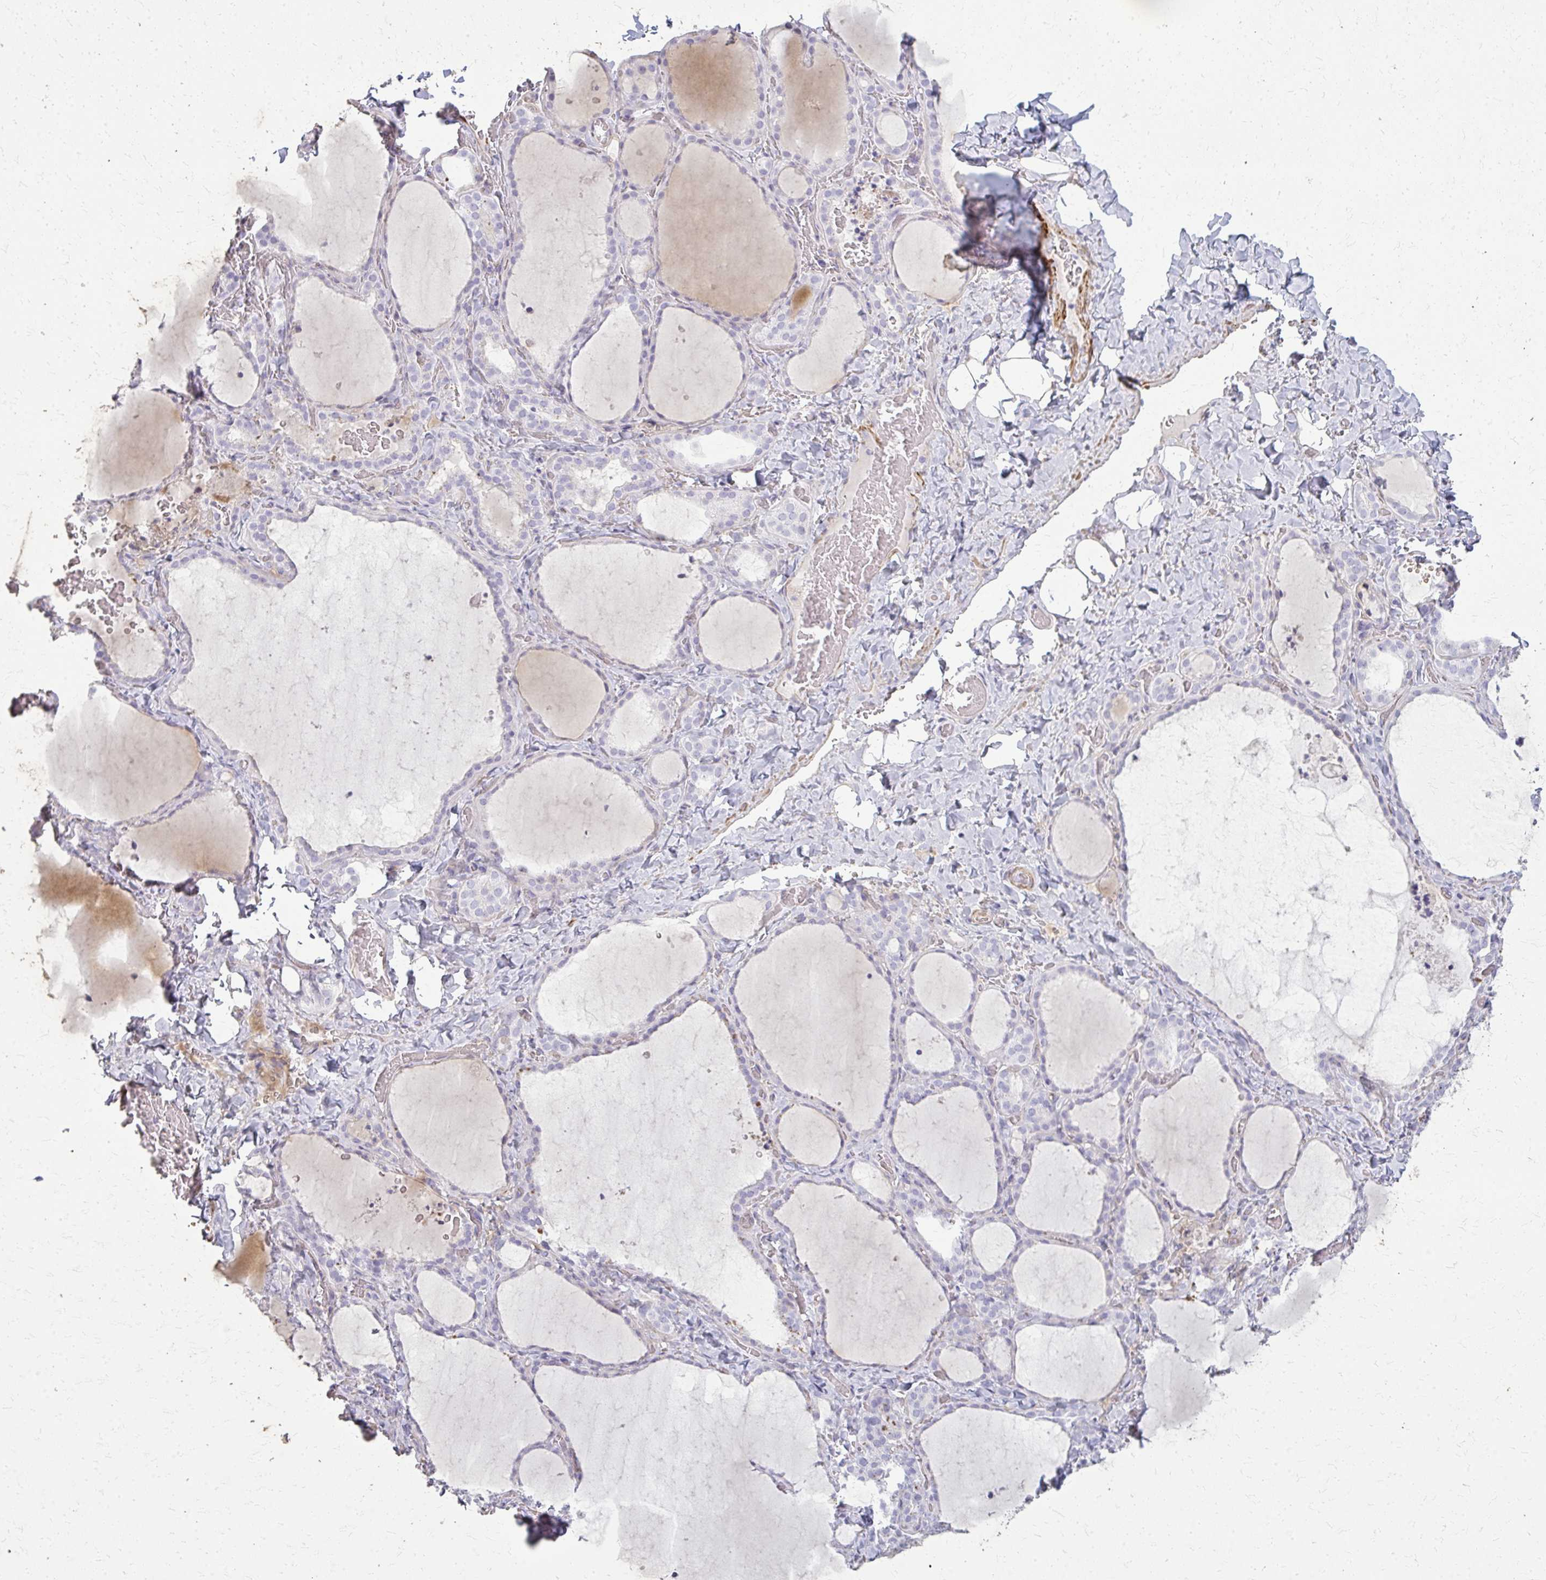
{"staining": {"intensity": "negative", "quantity": "none", "location": "none"}, "tissue": "thyroid gland", "cell_type": "Glandular cells", "image_type": "normal", "snomed": [{"axis": "morphology", "description": "Normal tissue, NOS"}, {"axis": "topography", "description": "Thyroid gland"}], "caption": "High magnification brightfield microscopy of unremarkable thyroid gland stained with DAB (brown) and counterstained with hematoxylin (blue): glandular cells show no significant staining.", "gene": "TENM4", "patient": {"sex": "female", "age": 22}}